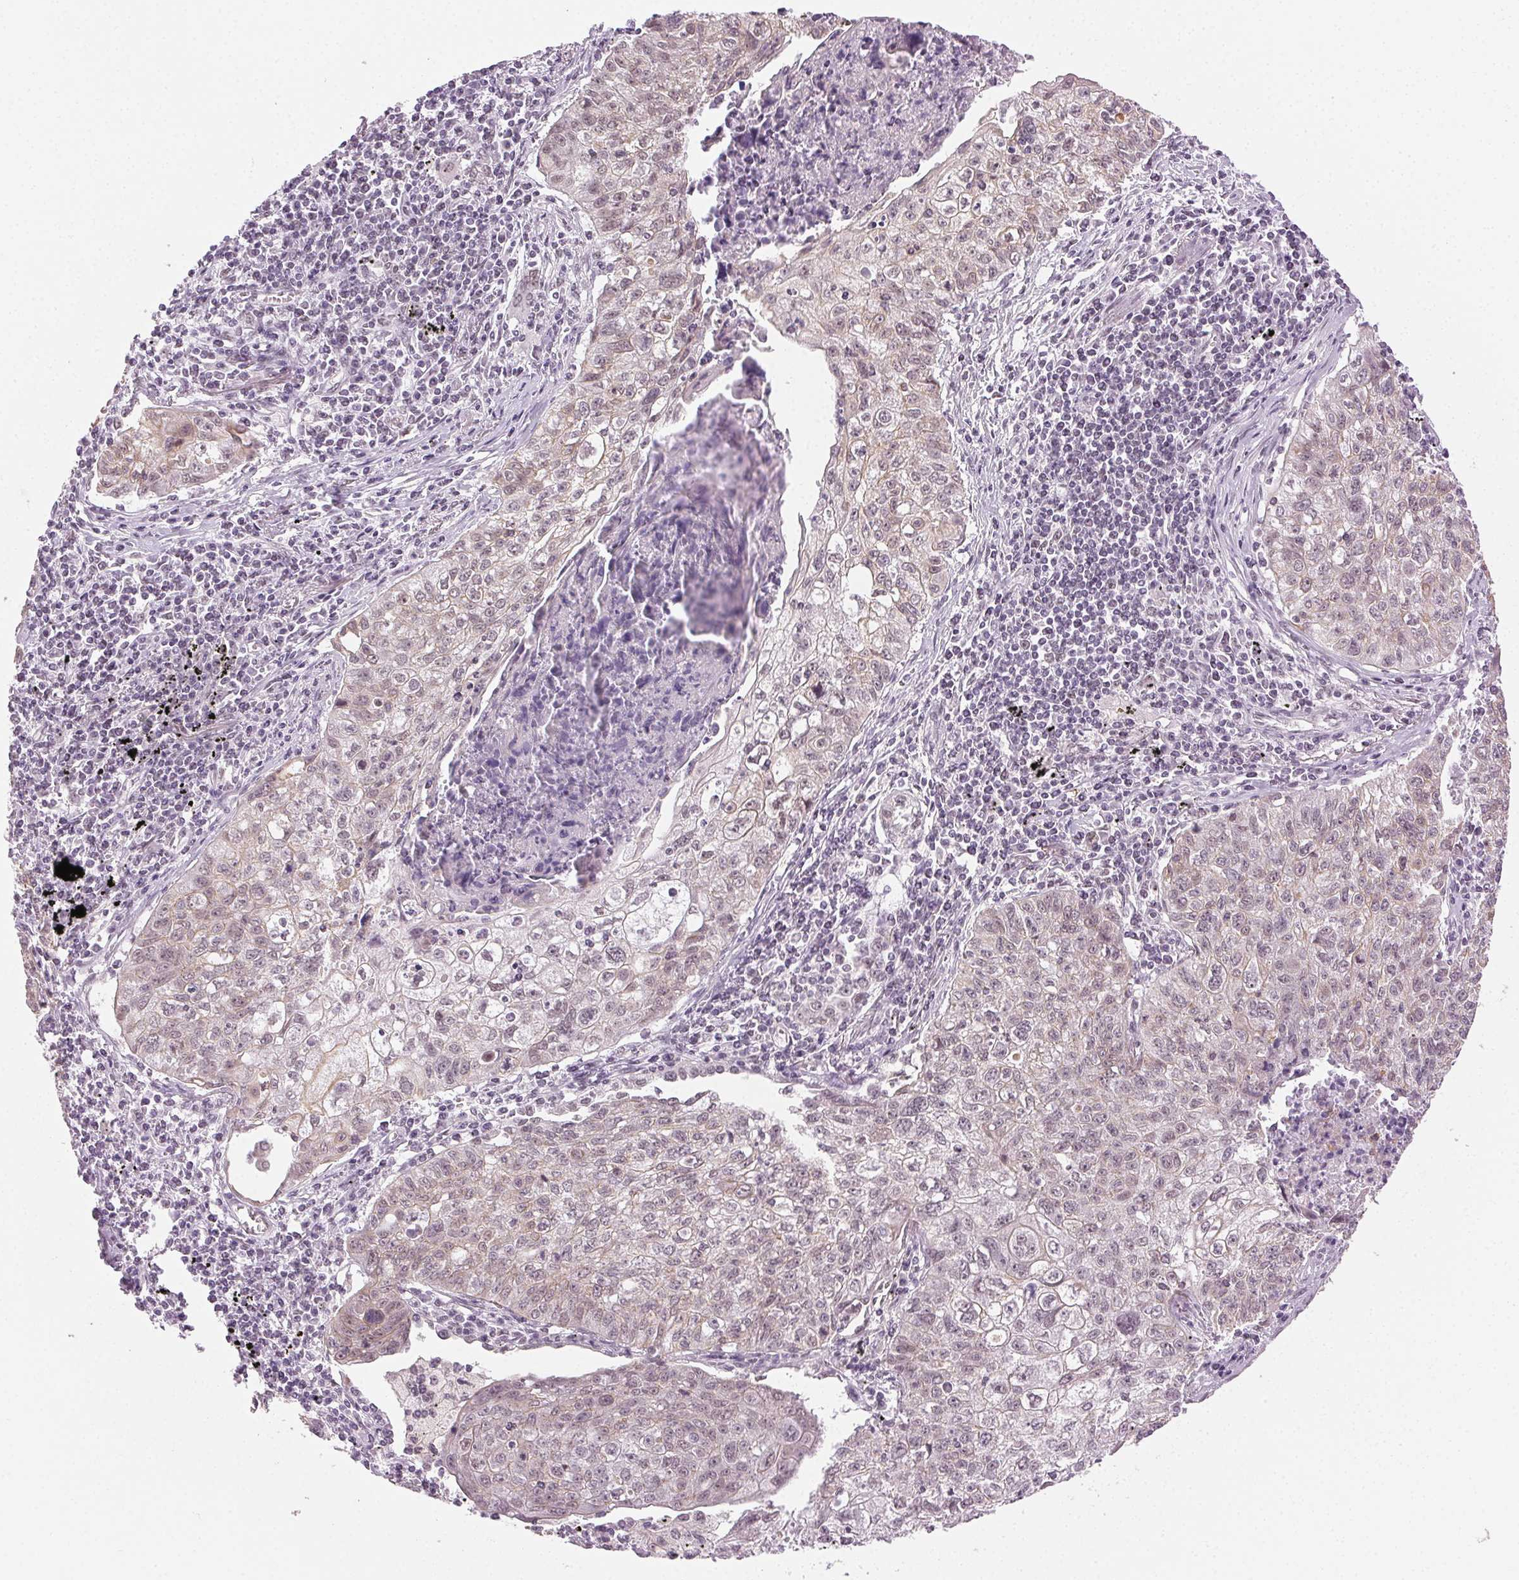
{"staining": {"intensity": "weak", "quantity": "<25%", "location": "cytoplasmic/membranous,nuclear"}, "tissue": "lung cancer", "cell_type": "Tumor cells", "image_type": "cancer", "snomed": [{"axis": "morphology", "description": "Normal morphology"}, {"axis": "morphology", "description": "Aneuploidy"}, {"axis": "morphology", "description": "Squamous cell carcinoma, NOS"}, {"axis": "topography", "description": "Lymph node"}, {"axis": "topography", "description": "Lung"}], "caption": "Immunohistochemistry micrograph of neoplastic tissue: human lung cancer (aneuploidy) stained with DAB (3,3'-diaminobenzidine) displays no significant protein expression in tumor cells. (Stains: DAB immunohistochemistry (IHC) with hematoxylin counter stain, Microscopy: brightfield microscopy at high magnification).", "gene": "AIF1L", "patient": {"sex": "female", "age": 76}}